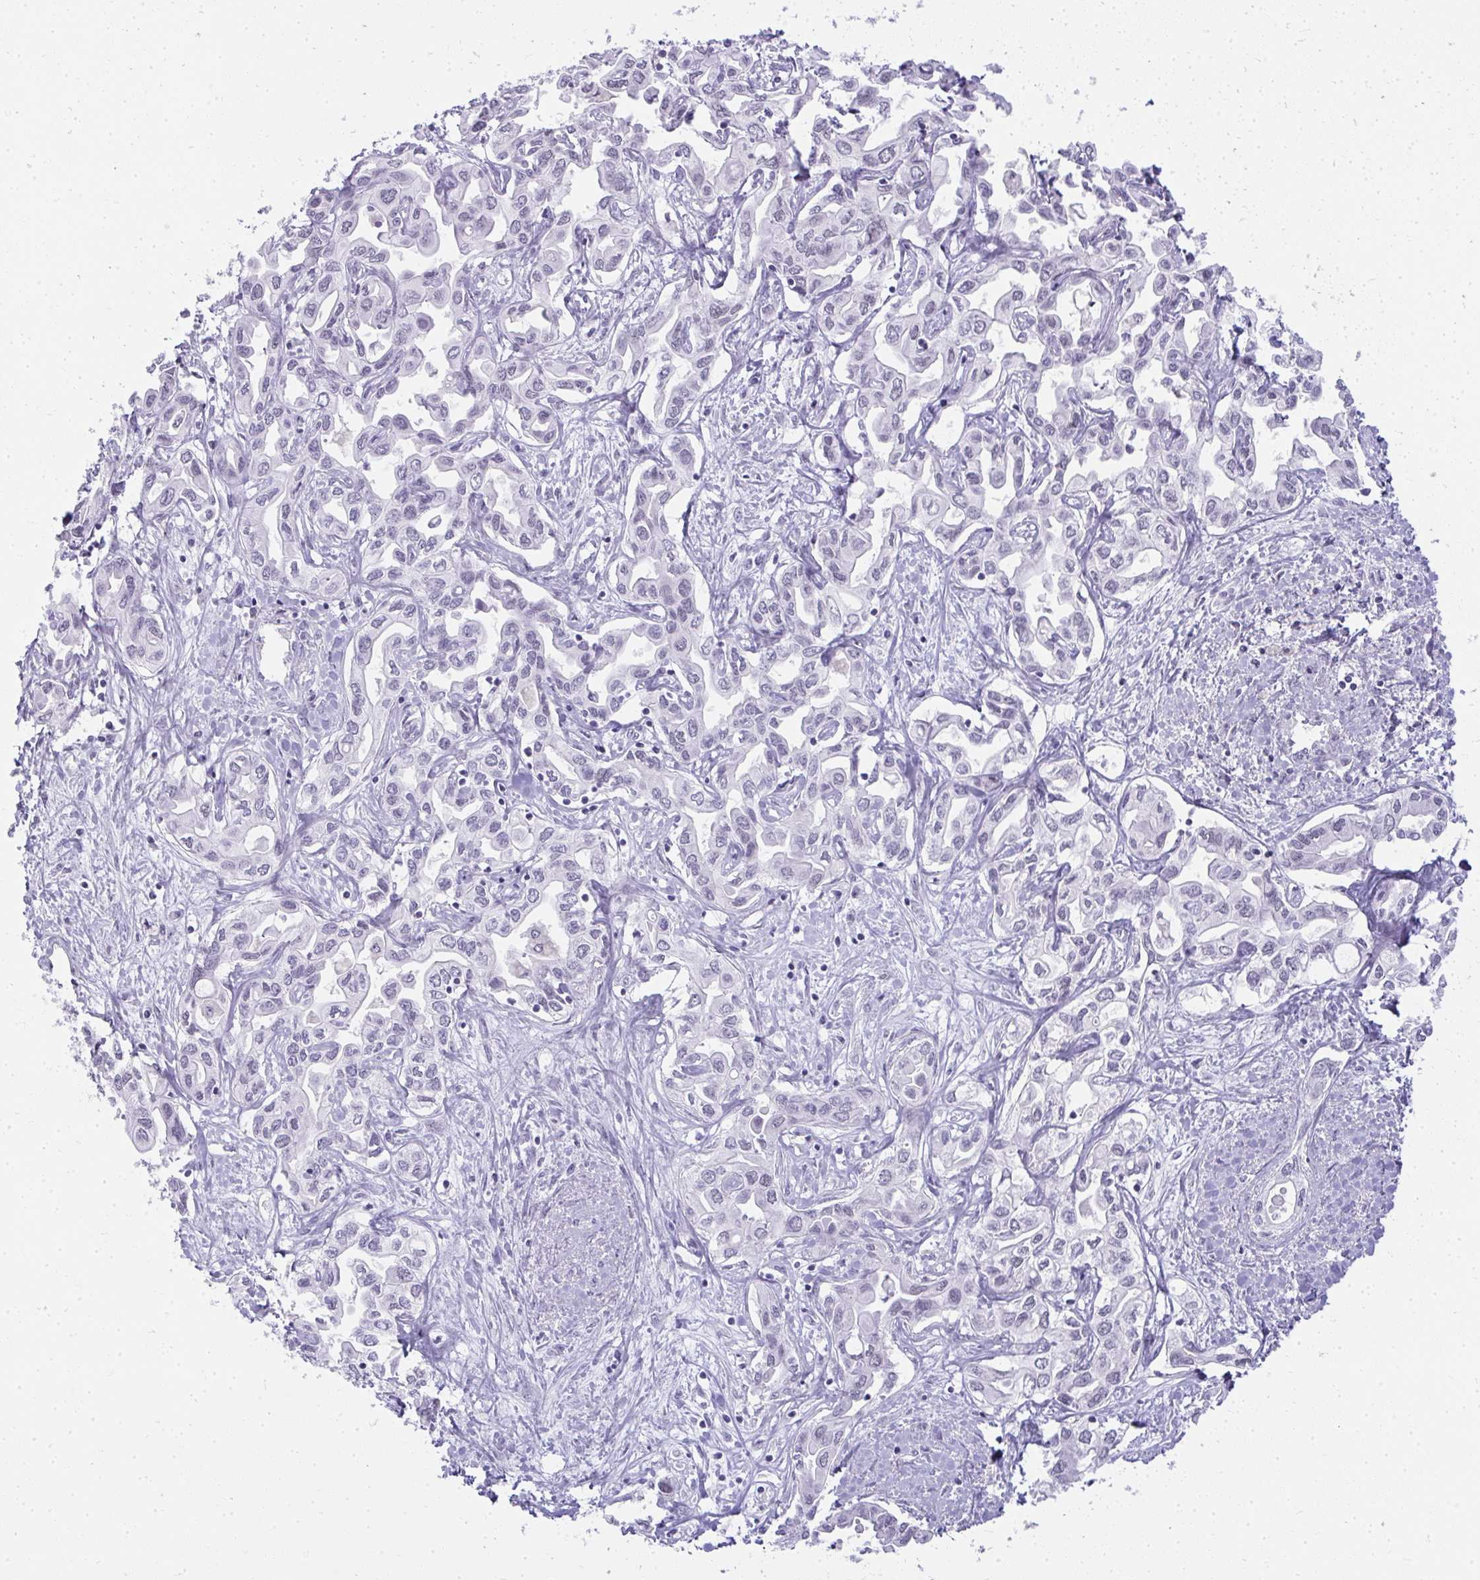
{"staining": {"intensity": "negative", "quantity": "none", "location": "none"}, "tissue": "liver cancer", "cell_type": "Tumor cells", "image_type": "cancer", "snomed": [{"axis": "morphology", "description": "Cholangiocarcinoma"}, {"axis": "topography", "description": "Liver"}], "caption": "Tumor cells are negative for protein expression in human liver cholangiocarcinoma. (DAB immunohistochemistry visualized using brightfield microscopy, high magnification).", "gene": "PLA2G1B", "patient": {"sex": "female", "age": 64}}